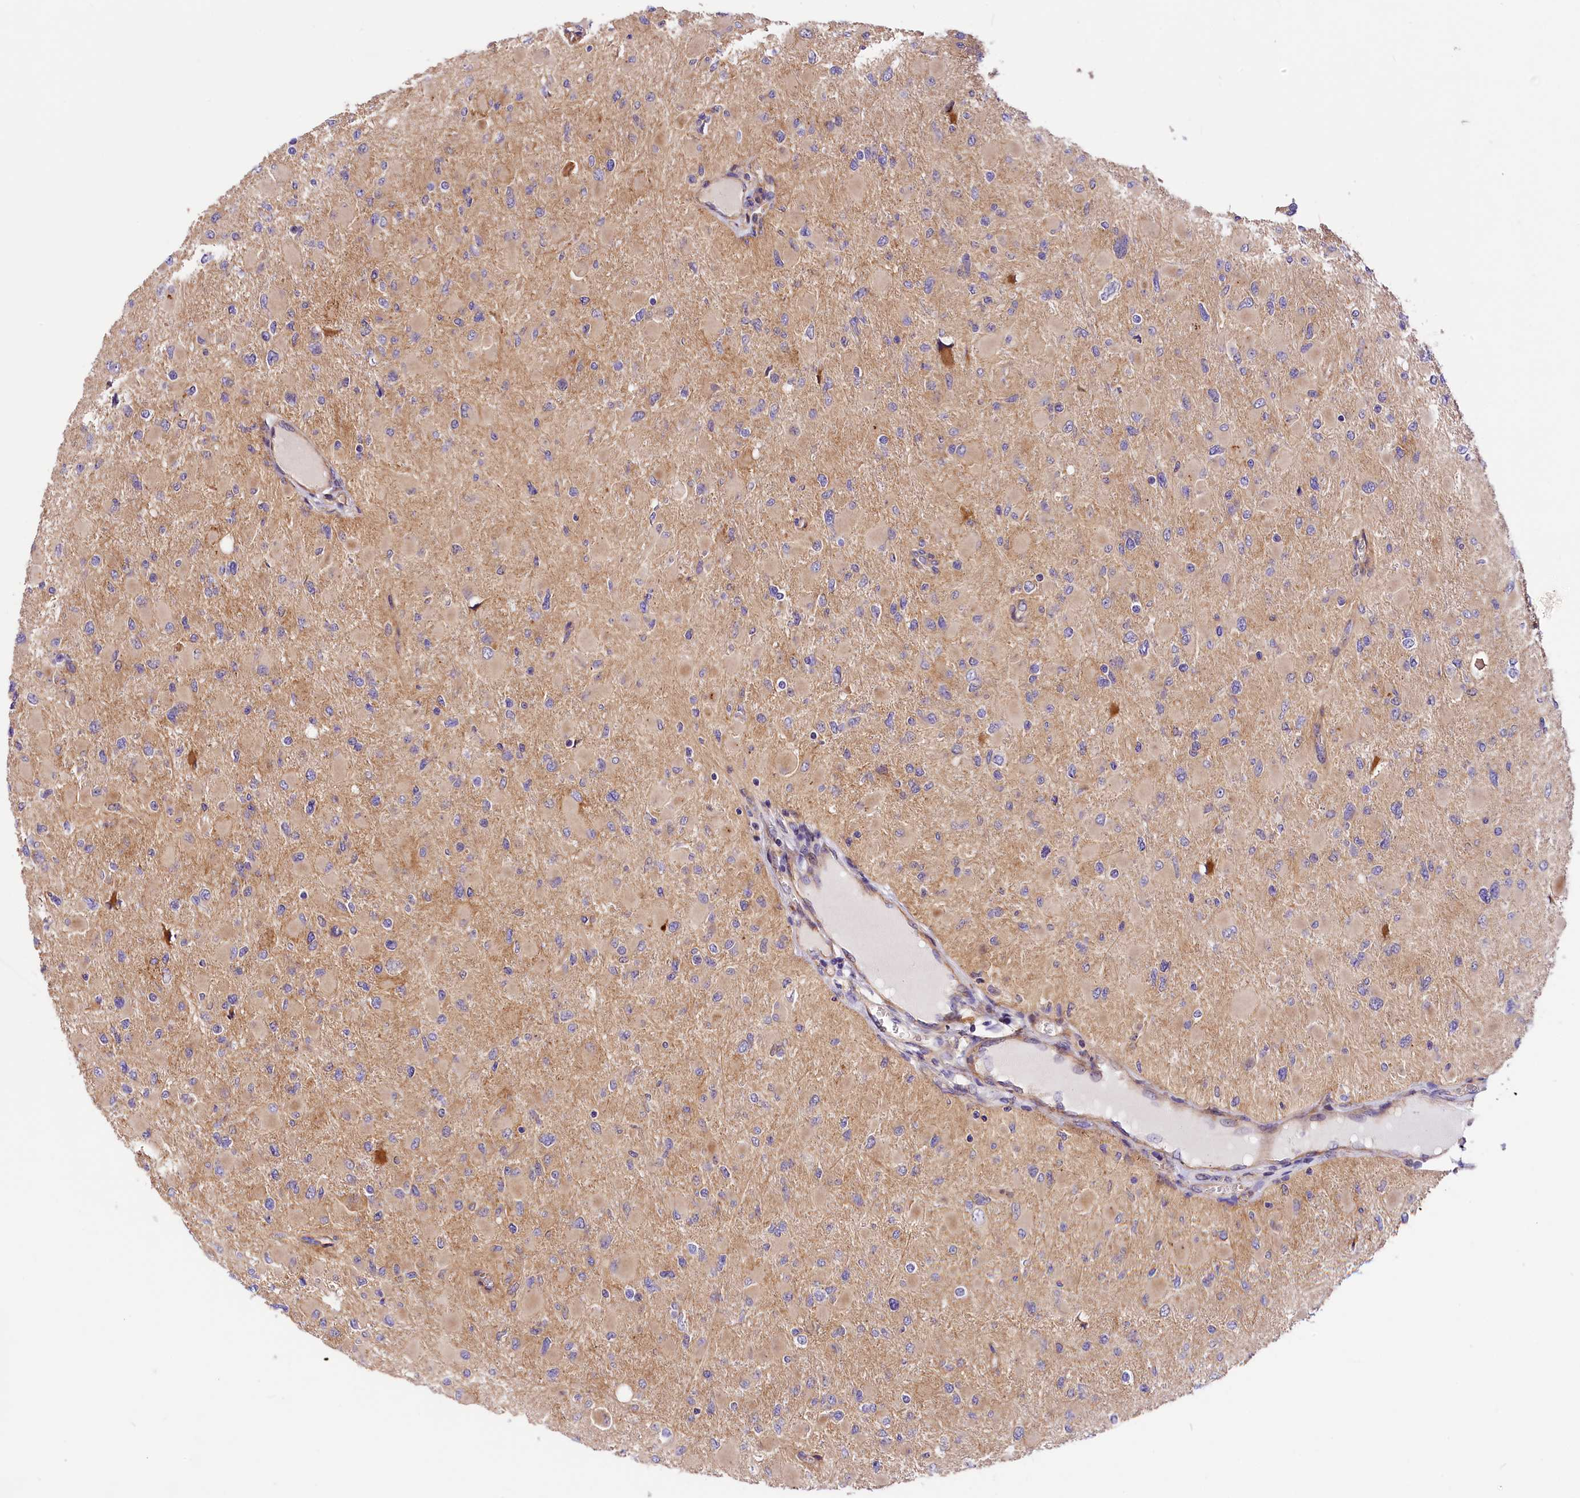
{"staining": {"intensity": "weak", "quantity": ">75%", "location": "cytoplasmic/membranous"}, "tissue": "glioma", "cell_type": "Tumor cells", "image_type": "cancer", "snomed": [{"axis": "morphology", "description": "Glioma, malignant, High grade"}, {"axis": "topography", "description": "Cerebral cortex"}], "caption": "A brown stain highlights weak cytoplasmic/membranous staining of a protein in human glioma tumor cells. (Brightfield microscopy of DAB IHC at high magnification).", "gene": "ARMC6", "patient": {"sex": "female", "age": 36}}